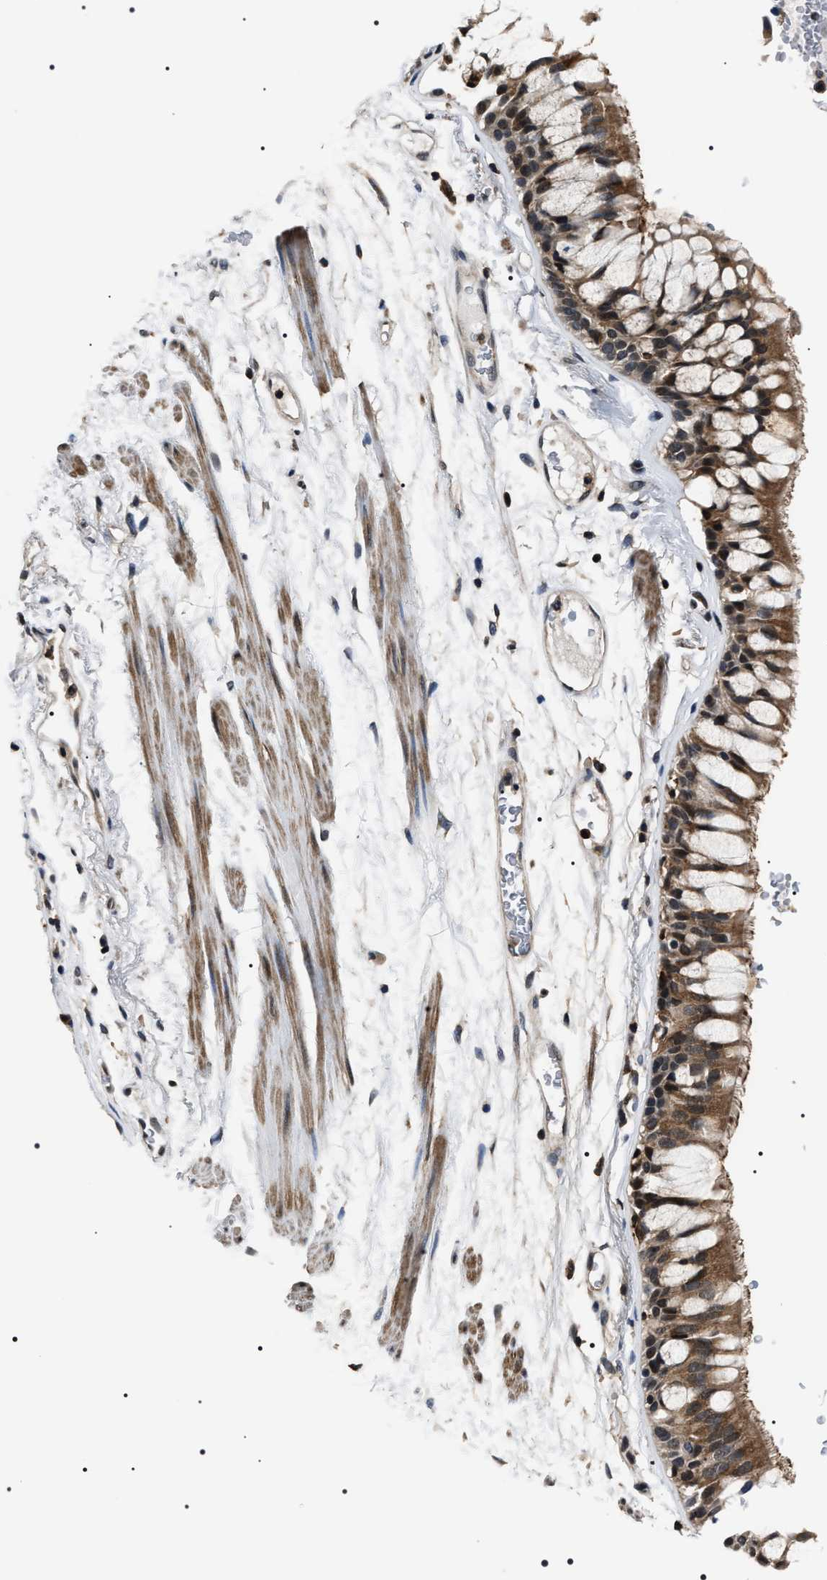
{"staining": {"intensity": "moderate", "quantity": ">75%", "location": "cytoplasmic/membranous,nuclear"}, "tissue": "bronchus", "cell_type": "Respiratory epithelial cells", "image_type": "normal", "snomed": [{"axis": "morphology", "description": "Normal tissue, NOS"}, {"axis": "topography", "description": "Bronchus"}], "caption": "Immunohistochemistry (IHC) photomicrograph of unremarkable bronchus: human bronchus stained using IHC demonstrates medium levels of moderate protein expression localized specifically in the cytoplasmic/membranous,nuclear of respiratory epithelial cells, appearing as a cytoplasmic/membranous,nuclear brown color.", "gene": "SIPA1", "patient": {"sex": "male", "age": 66}}